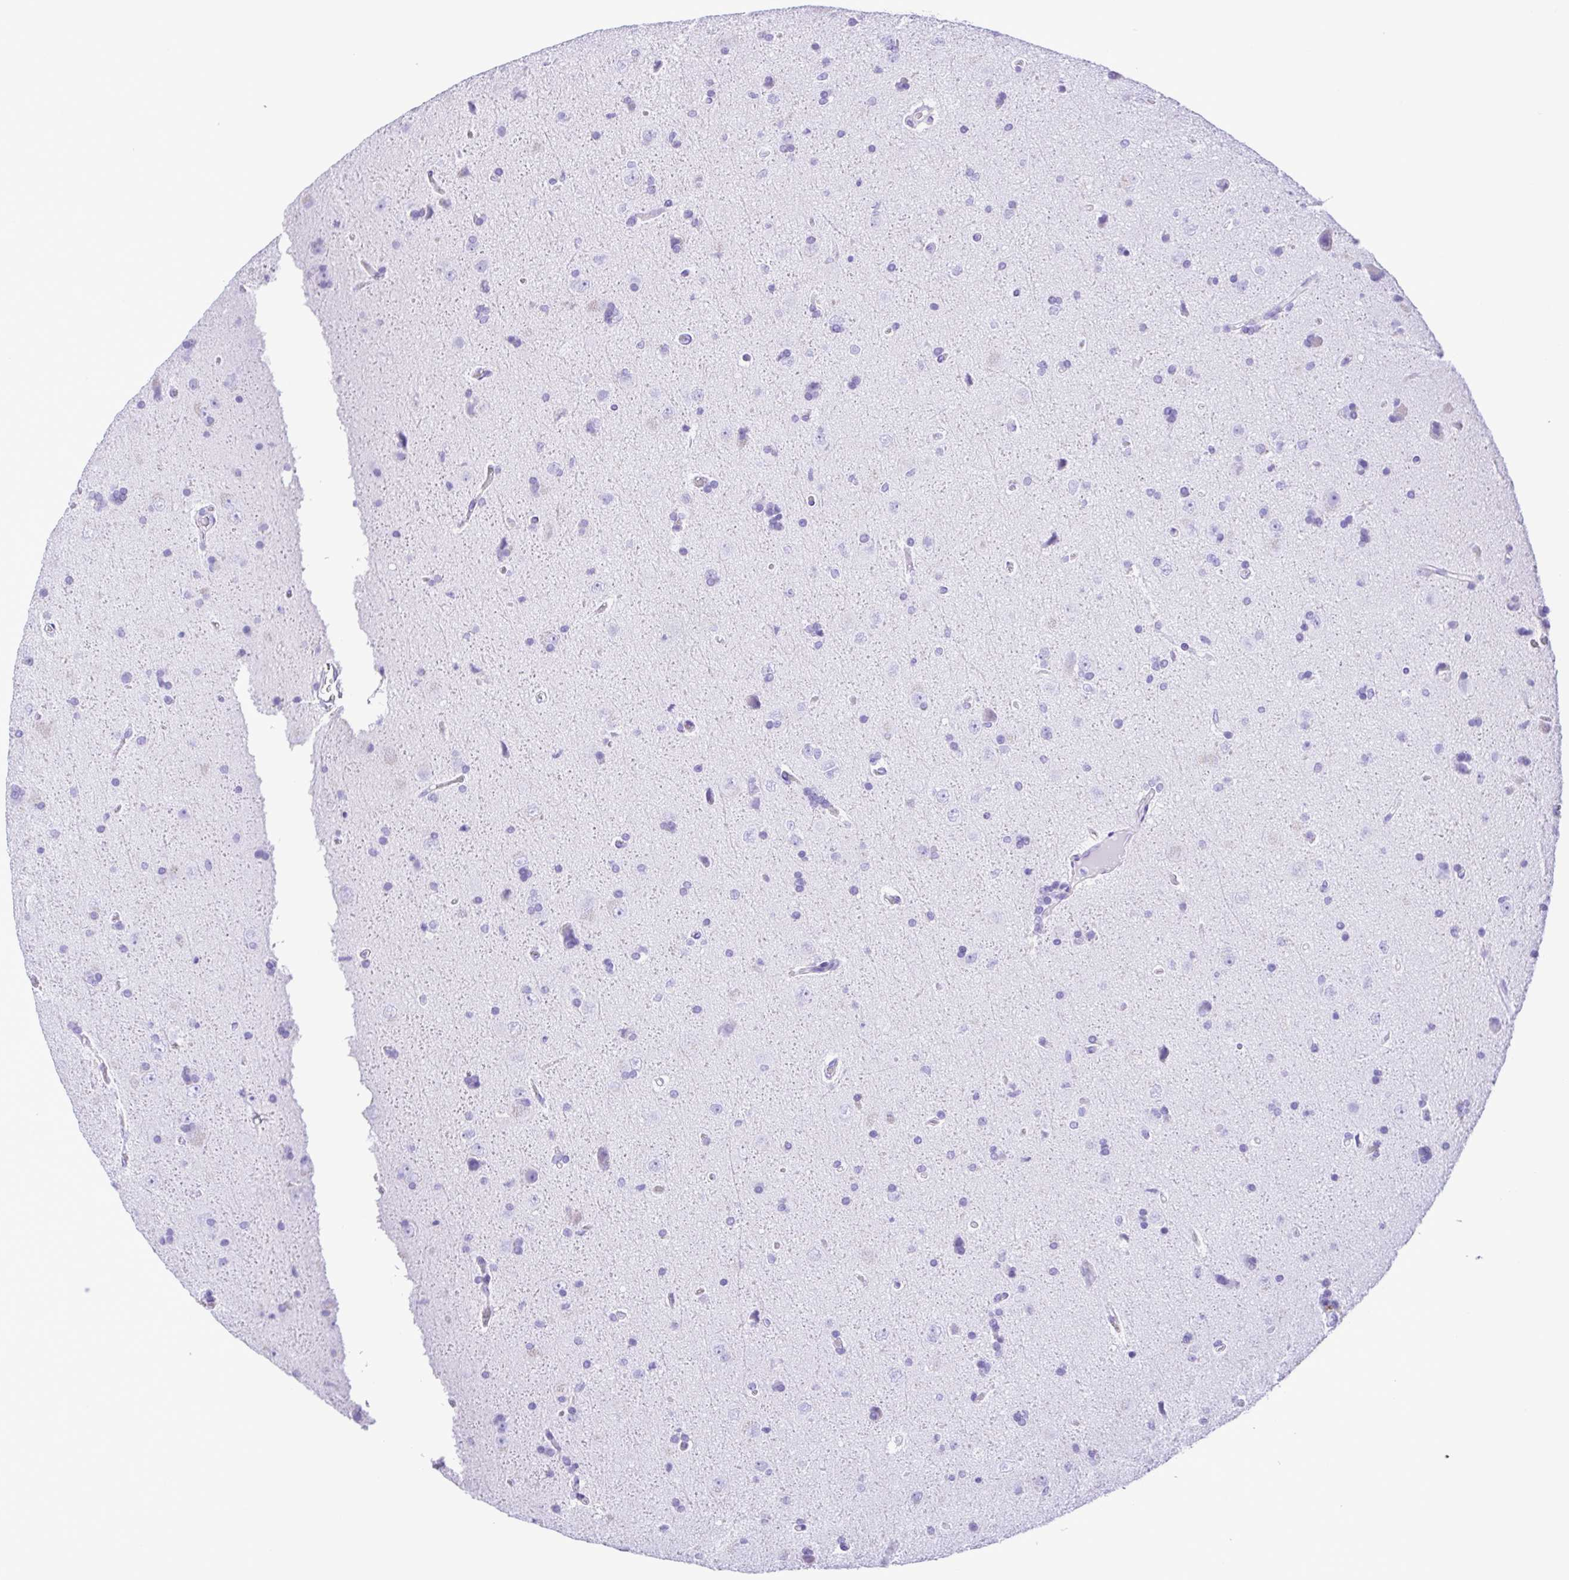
{"staining": {"intensity": "negative", "quantity": "none", "location": "none"}, "tissue": "glioma", "cell_type": "Tumor cells", "image_type": "cancer", "snomed": [{"axis": "morphology", "description": "Glioma, malignant, High grade"}, {"axis": "topography", "description": "Cerebral cortex"}], "caption": "The IHC micrograph has no significant positivity in tumor cells of malignant glioma (high-grade) tissue.", "gene": "ERP27", "patient": {"sex": "male", "age": 70}}